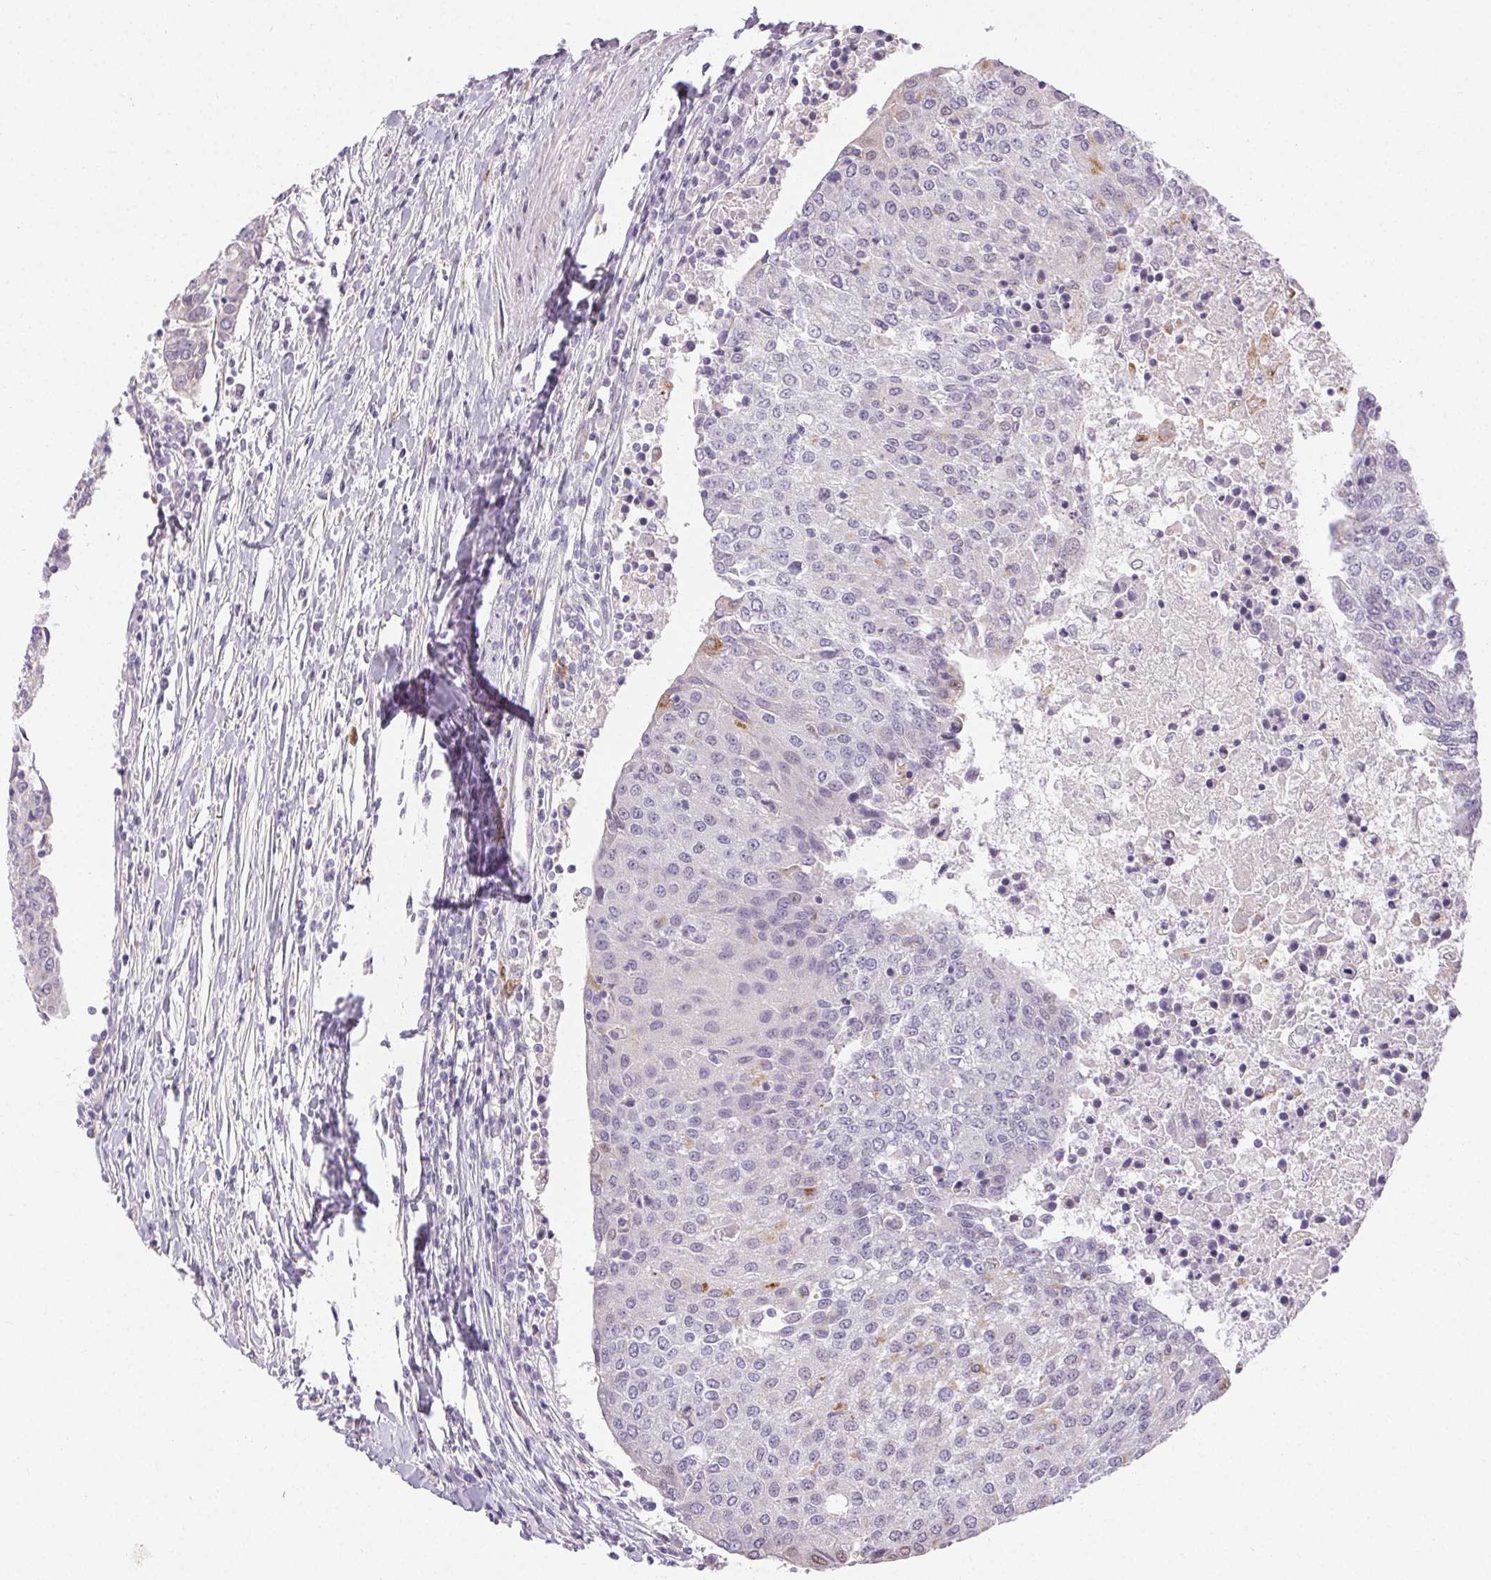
{"staining": {"intensity": "negative", "quantity": "none", "location": "none"}, "tissue": "urothelial cancer", "cell_type": "Tumor cells", "image_type": "cancer", "snomed": [{"axis": "morphology", "description": "Urothelial carcinoma, High grade"}, {"axis": "topography", "description": "Urinary bladder"}], "caption": "Micrograph shows no protein expression in tumor cells of urothelial cancer tissue. The staining is performed using DAB brown chromogen with nuclei counter-stained in using hematoxylin.", "gene": "RPGRIP1", "patient": {"sex": "female", "age": 85}}